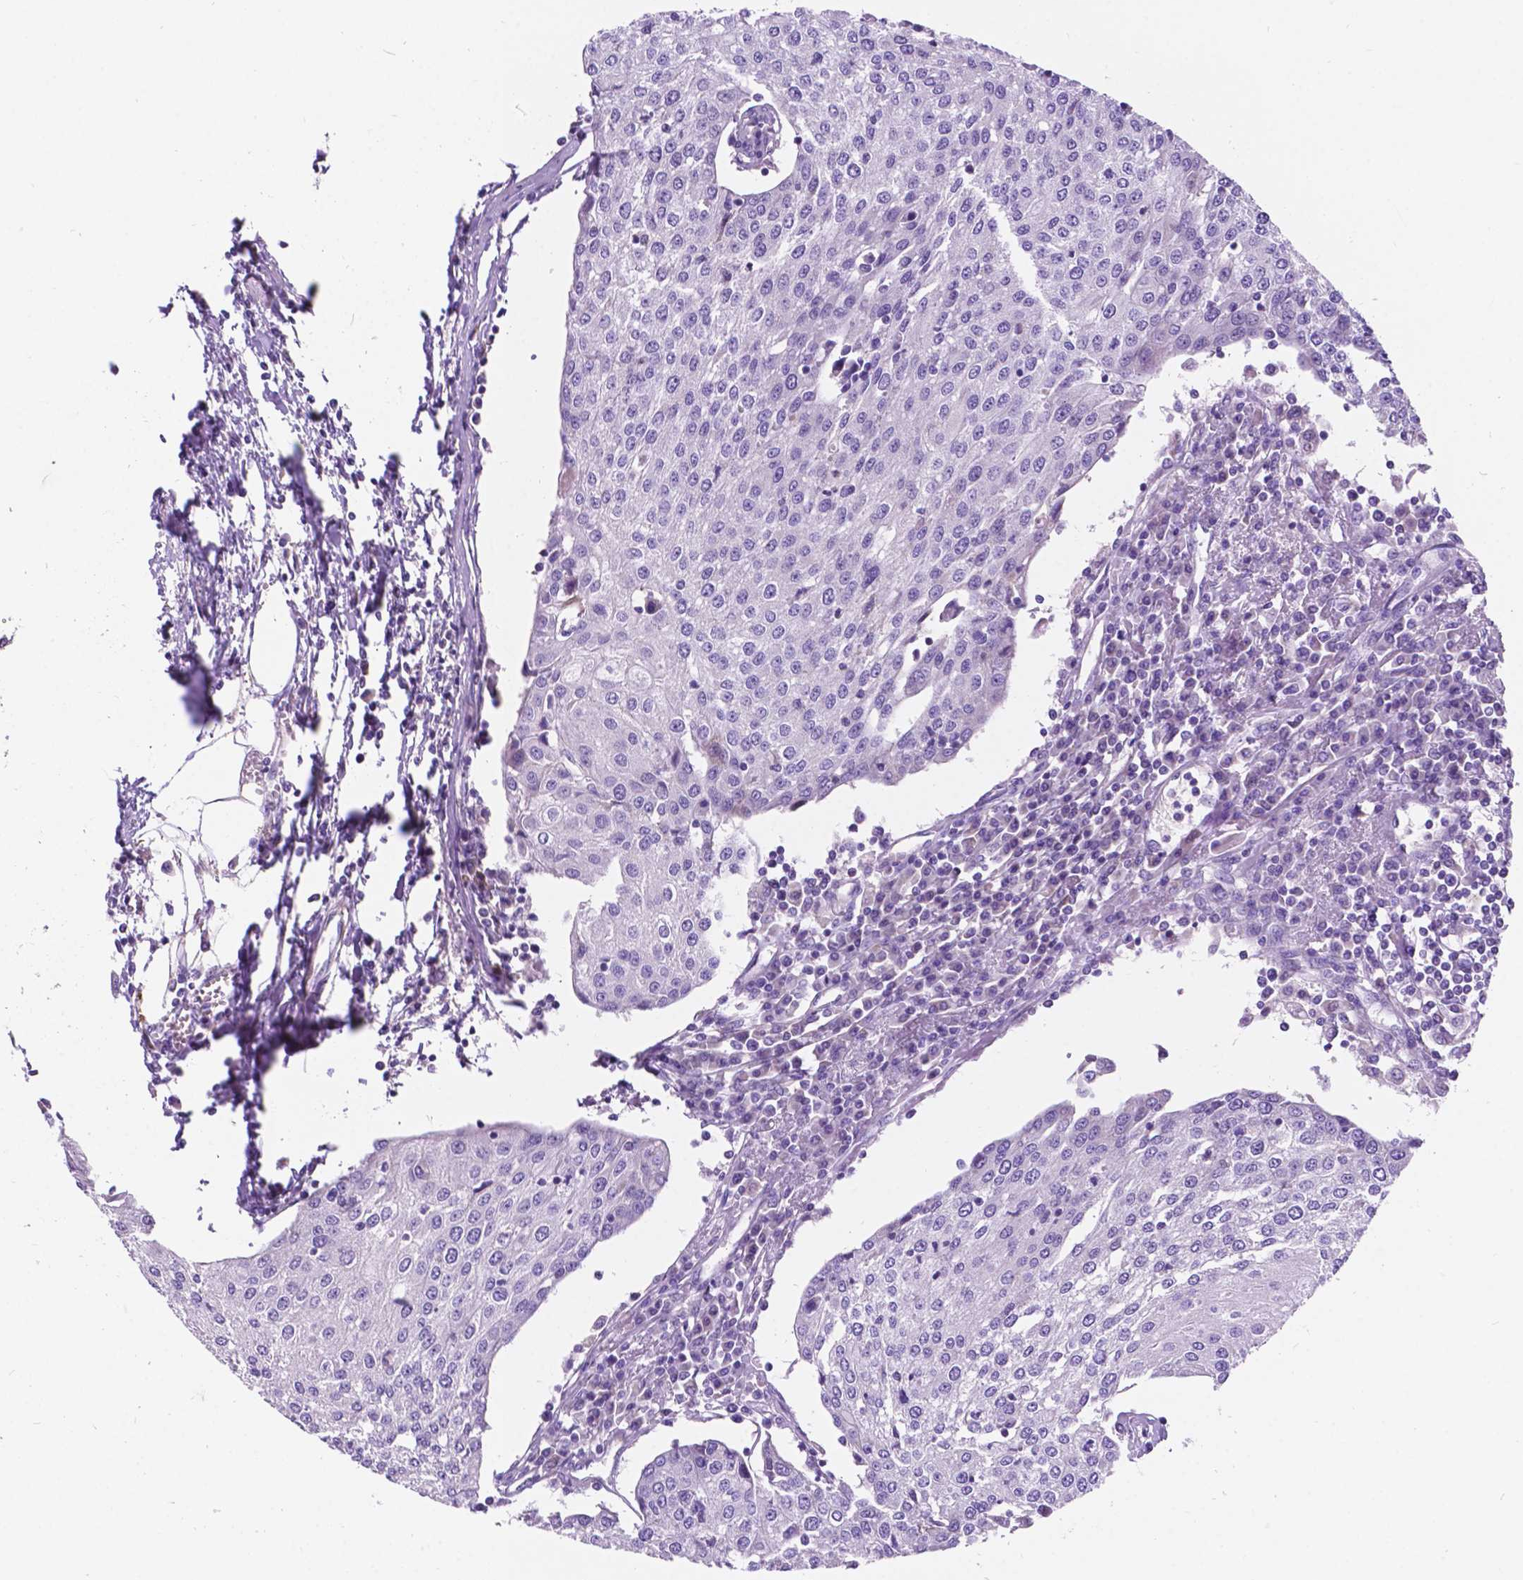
{"staining": {"intensity": "negative", "quantity": "none", "location": "none"}, "tissue": "urothelial cancer", "cell_type": "Tumor cells", "image_type": "cancer", "snomed": [{"axis": "morphology", "description": "Urothelial carcinoma, High grade"}, {"axis": "topography", "description": "Urinary bladder"}], "caption": "The micrograph exhibits no staining of tumor cells in urothelial cancer.", "gene": "TRPV5", "patient": {"sex": "female", "age": 85}}